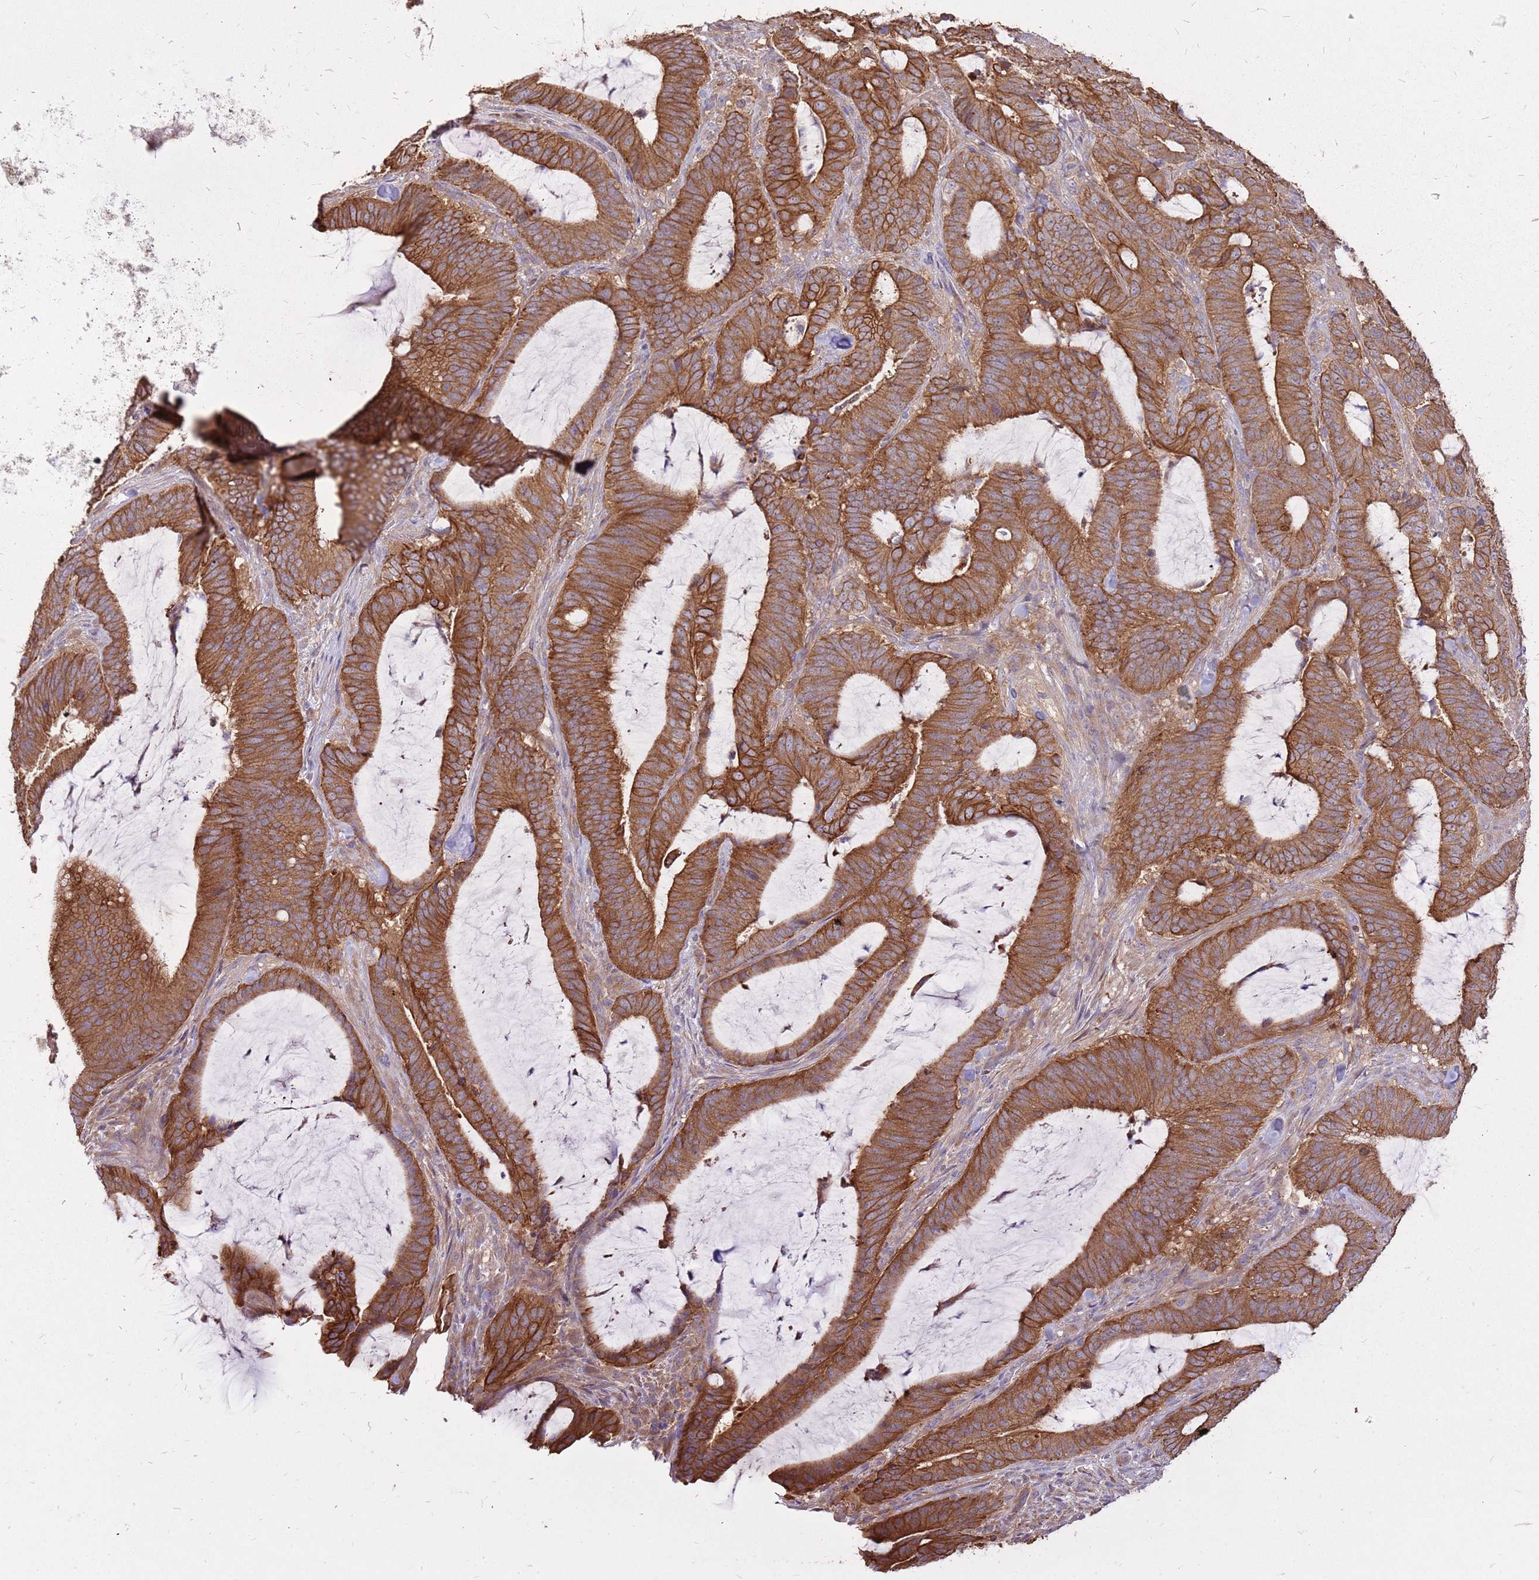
{"staining": {"intensity": "strong", "quantity": ">75%", "location": "cytoplasmic/membranous"}, "tissue": "colorectal cancer", "cell_type": "Tumor cells", "image_type": "cancer", "snomed": [{"axis": "morphology", "description": "Adenocarcinoma, NOS"}, {"axis": "topography", "description": "Colon"}], "caption": "Strong cytoplasmic/membranous protein staining is present in approximately >75% of tumor cells in colorectal cancer (adenocarcinoma). The staining was performed using DAB to visualize the protein expression in brown, while the nuclei were stained in blue with hematoxylin (Magnification: 20x).", "gene": "WASHC4", "patient": {"sex": "female", "age": 43}}